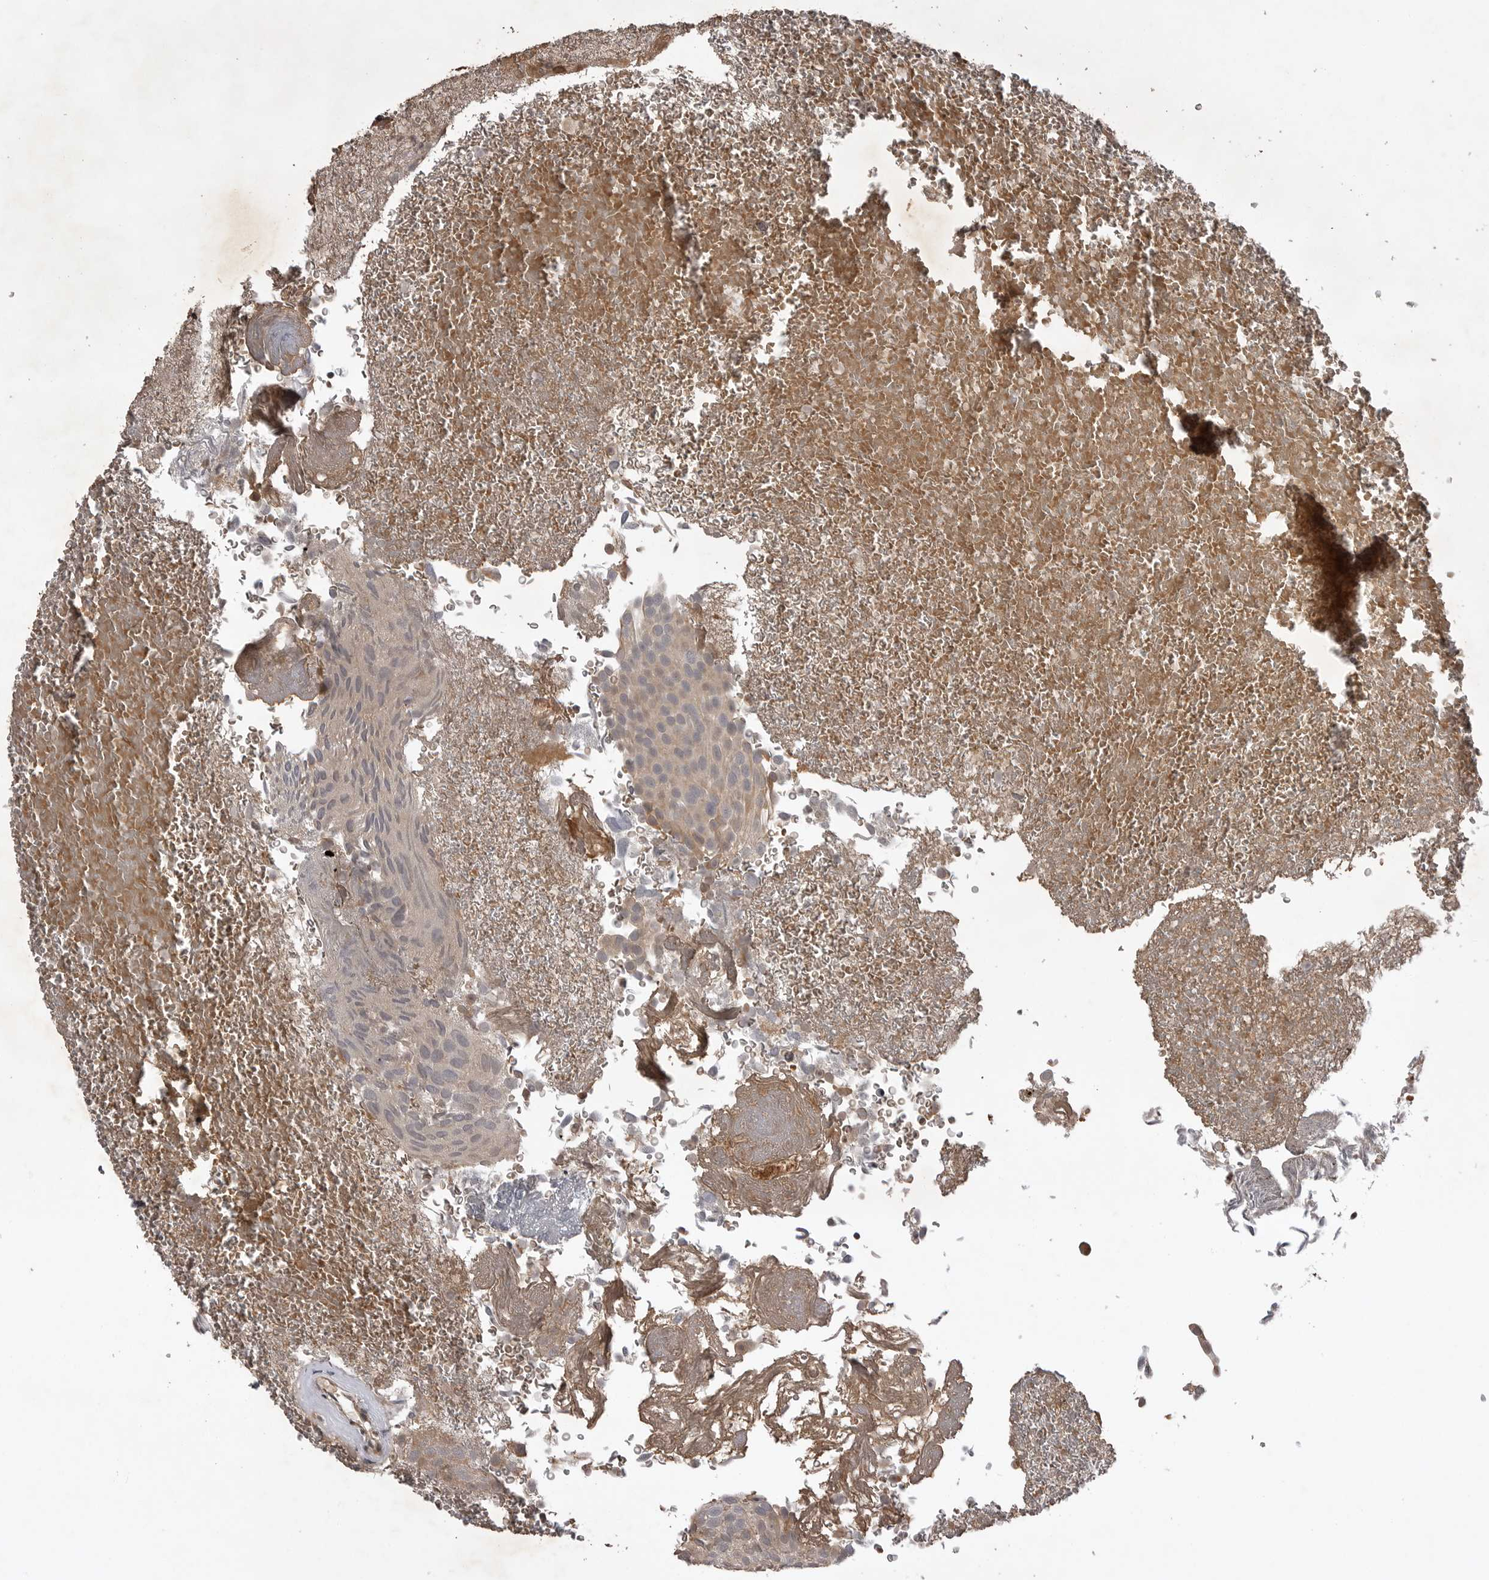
{"staining": {"intensity": "weak", "quantity": ">75%", "location": "cytoplasmic/membranous"}, "tissue": "urothelial cancer", "cell_type": "Tumor cells", "image_type": "cancer", "snomed": [{"axis": "morphology", "description": "Urothelial carcinoma, Low grade"}, {"axis": "topography", "description": "Urinary bladder"}], "caption": "Weak cytoplasmic/membranous expression for a protein is appreciated in about >75% of tumor cells of urothelial carcinoma (low-grade) using IHC.", "gene": "AKAP7", "patient": {"sex": "male", "age": 78}}